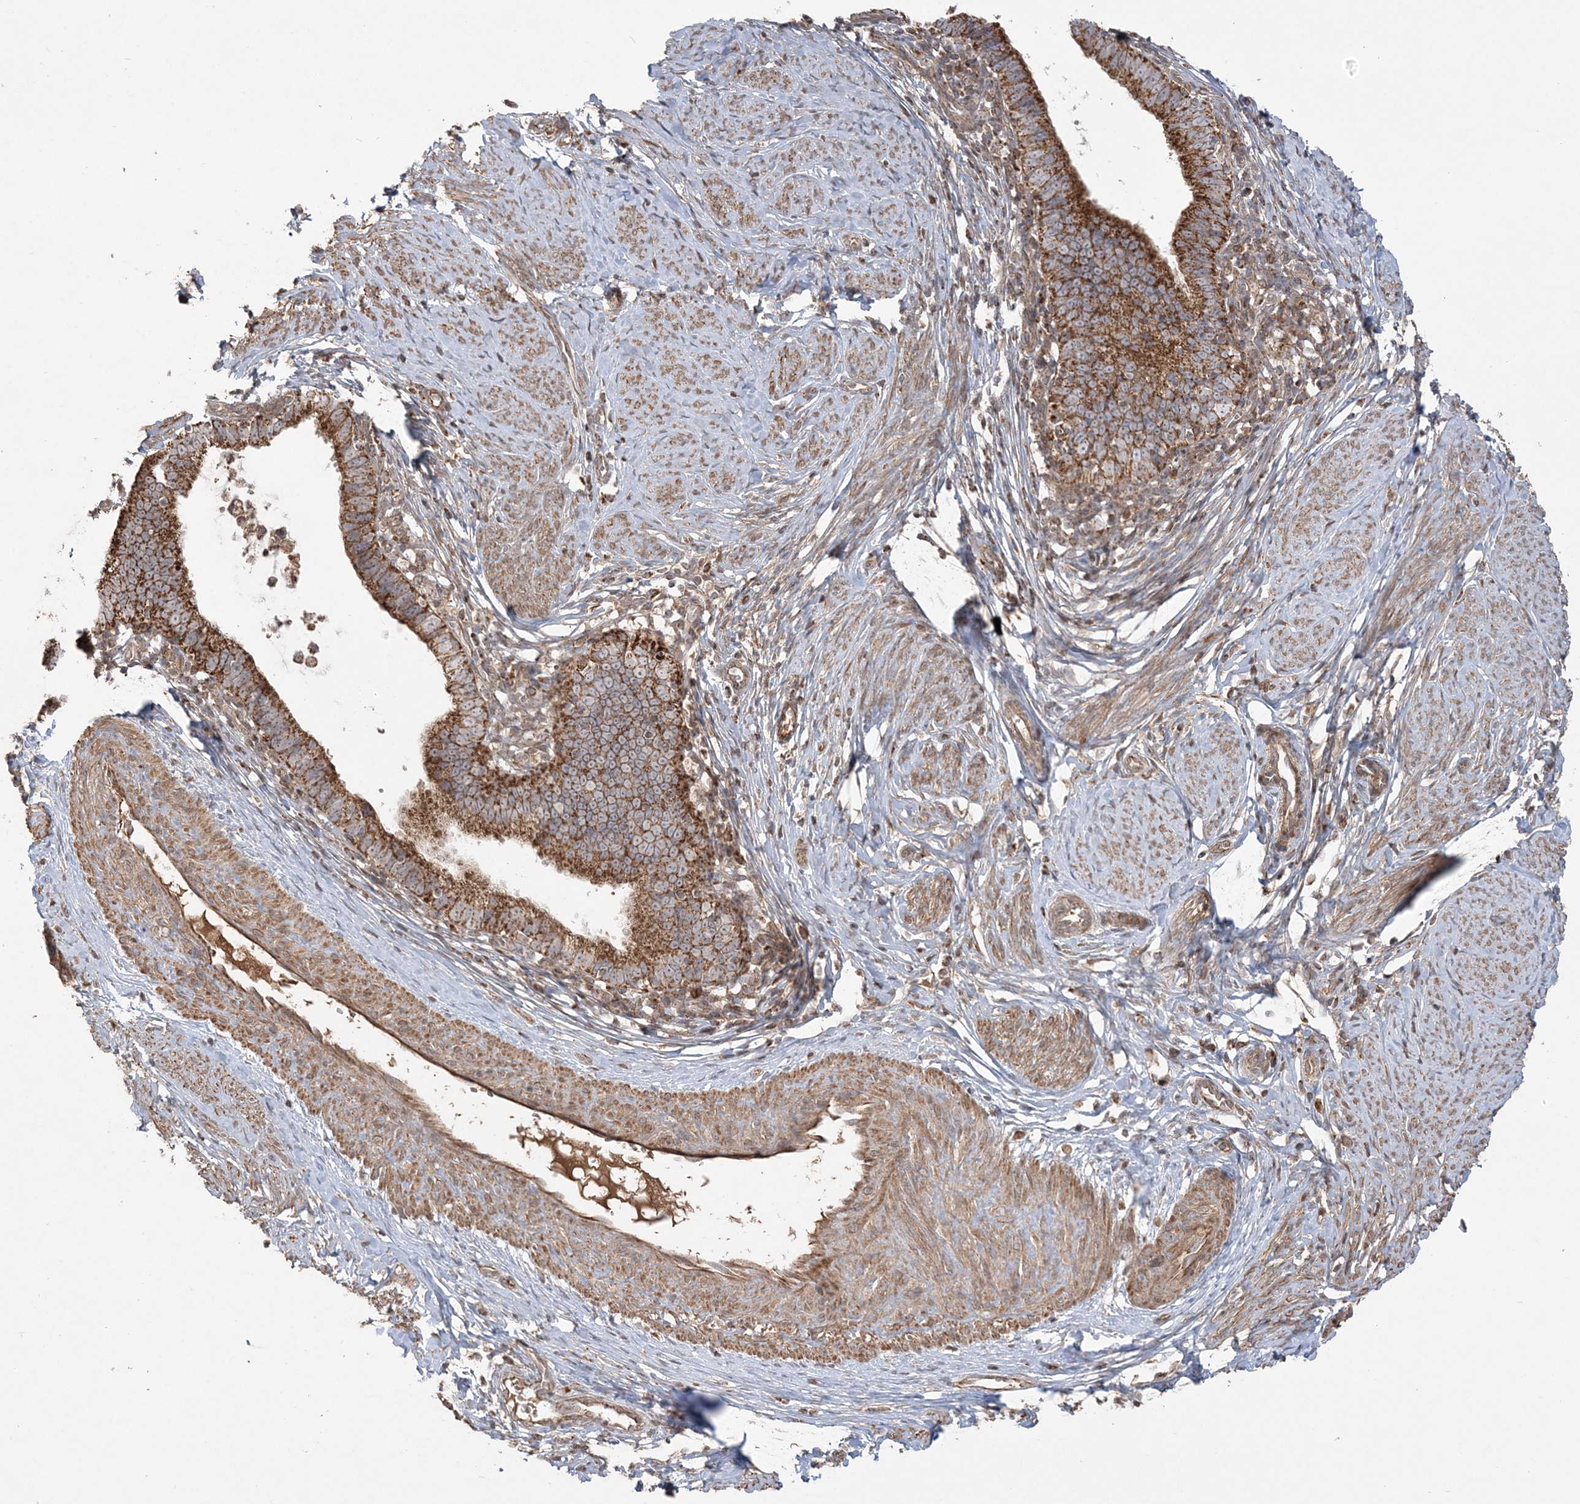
{"staining": {"intensity": "strong", "quantity": ">75%", "location": "cytoplasmic/membranous"}, "tissue": "cervical cancer", "cell_type": "Tumor cells", "image_type": "cancer", "snomed": [{"axis": "morphology", "description": "Adenocarcinoma, NOS"}, {"axis": "topography", "description": "Cervix"}], "caption": "Immunohistochemical staining of human cervical cancer (adenocarcinoma) exhibits high levels of strong cytoplasmic/membranous expression in approximately >75% of tumor cells. (Brightfield microscopy of DAB IHC at high magnification).", "gene": "SCLT1", "patient": {"sex": "female", "age": 36}}